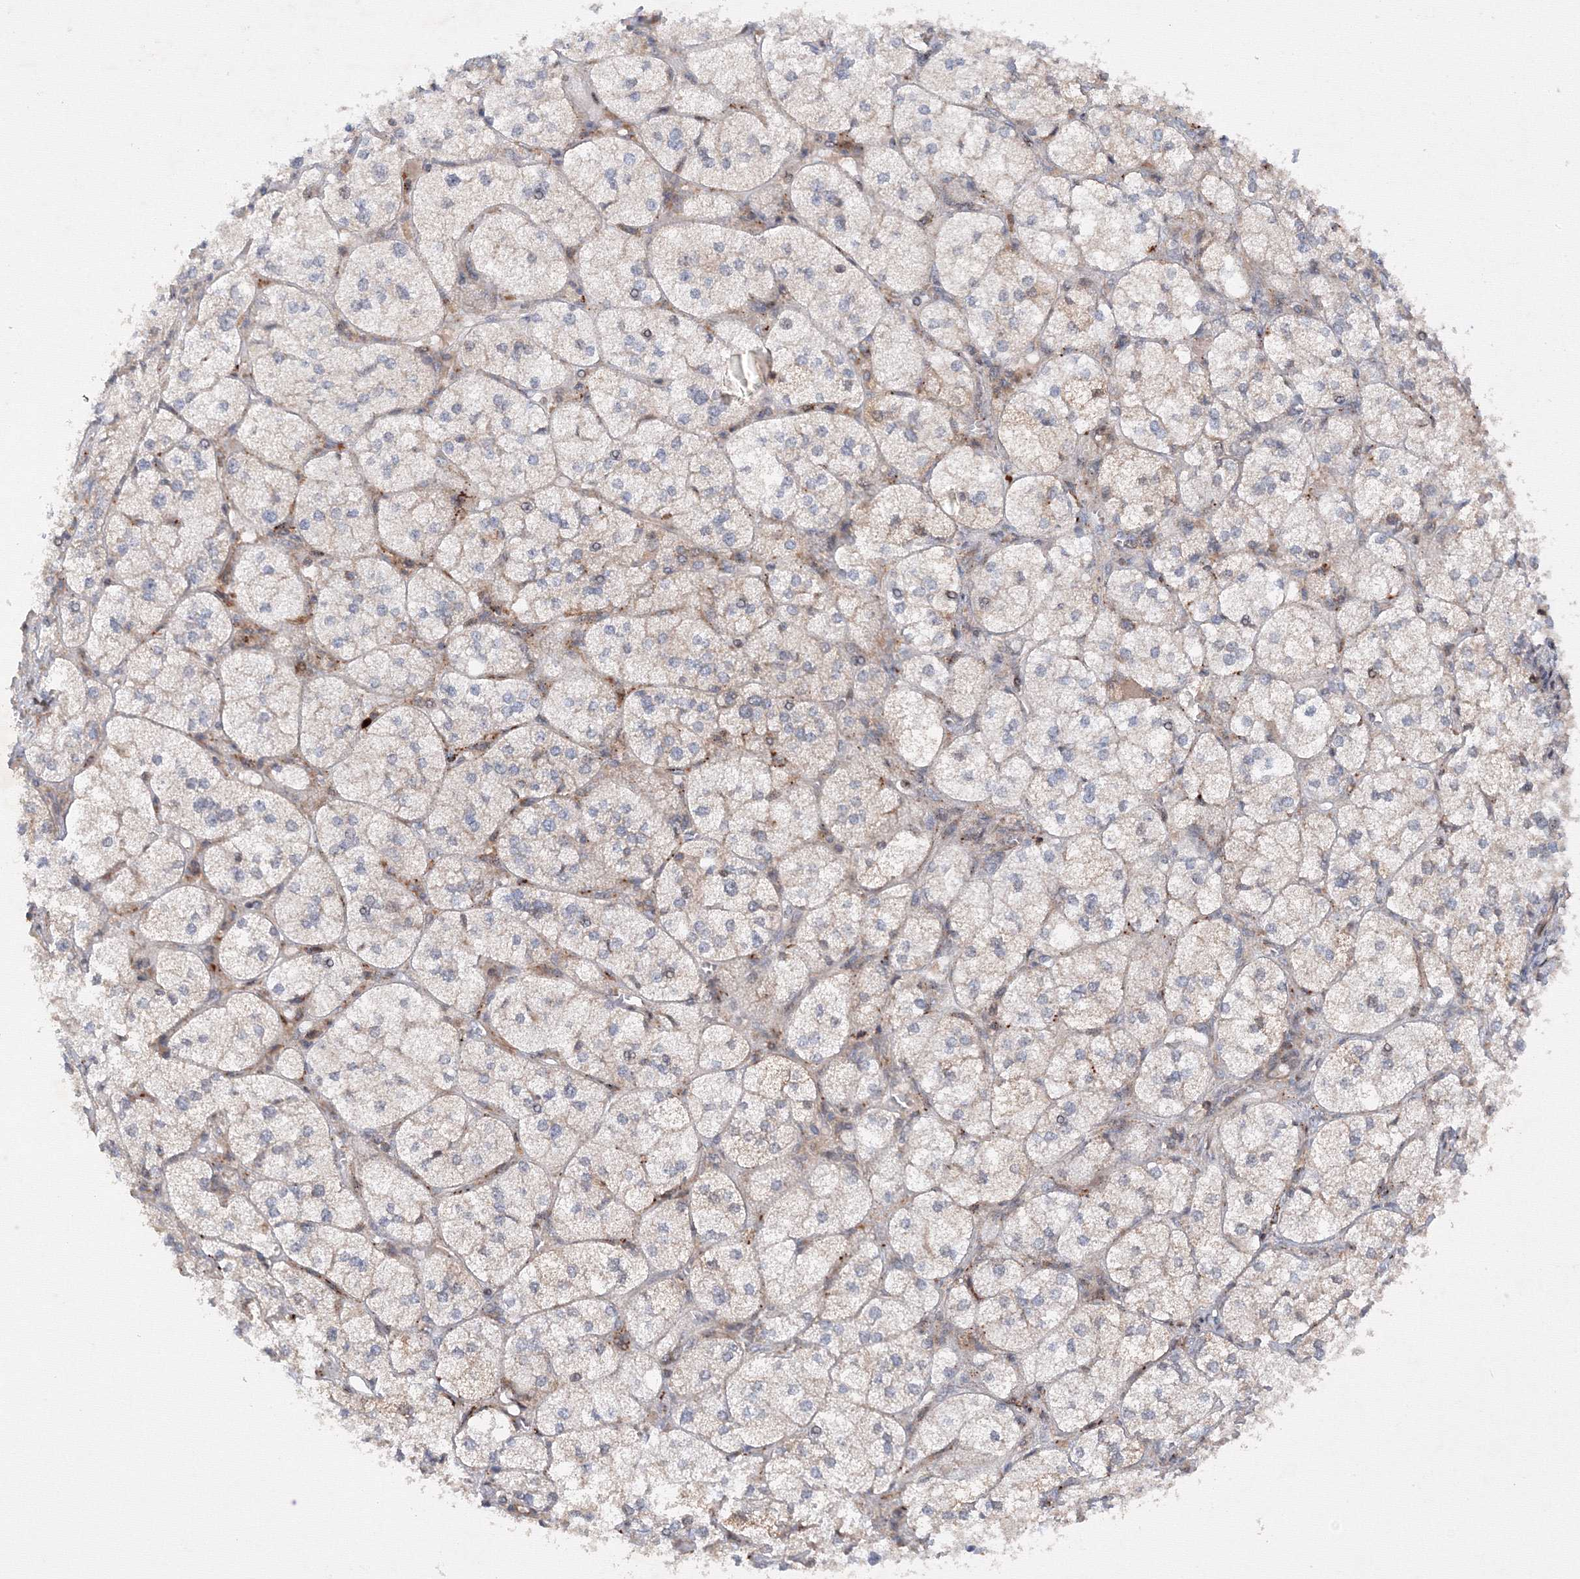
{"staining": {"intensity": "moderate", "quantity": "25%-75%", "location": "cytoplasmic/membranous"}, "tissue": "adrenal gland", "cell_type": "Glandular cells", "image_type": "normal", "snomed": [{"axis": "morphology", "description": "Normal tissue, NOS"}, {"axis": "topography", "description": "Adrenal gland"}], "caption": "This image displays unremarkable adrenal gland stained with IHC to label a protein in brown. The cytoplasmic/membranous of glandular cells show moderate positivity for the protein. Nuclei are counter-stained blue.", "gene": "DCTD", "patient": {"sex": "female", "age": 61}}